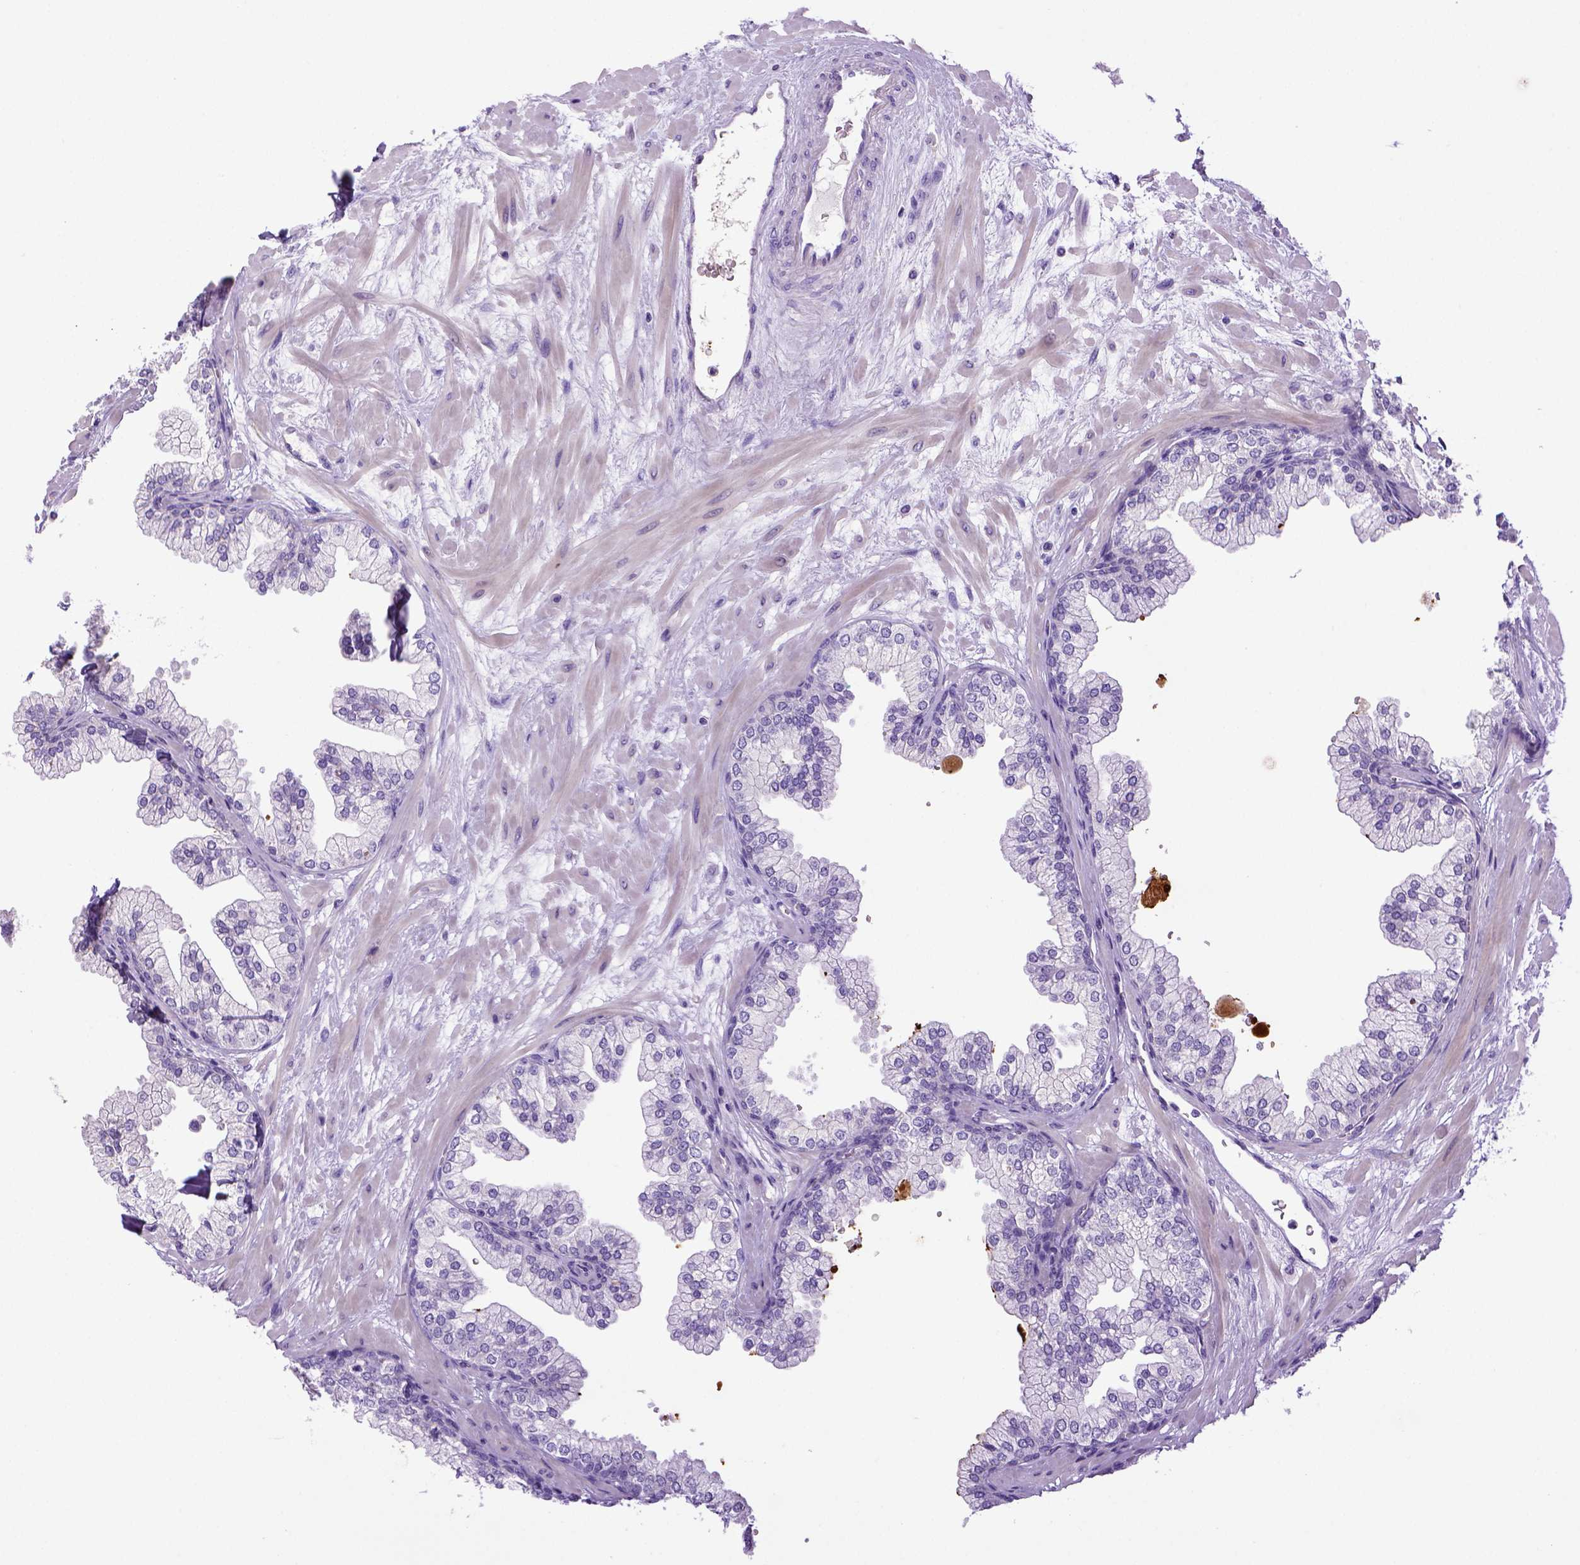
{"staining": {"intensity": "negative", "quantity": "none", "location": "none"}, "tissue": "prostate", "cell_type": "Glandular cells", "image_type": "normal", "snomed": [{"axis": "morphology", "description": "Normal tissue, NOS"}, {"axis": "topography", "description": "Prostate"}, {"axis": "topography", "description": "Peripheral nerve tissue"}], "caption": "The photomicrograph reveals no staining of glandular cells in unremarkable prostate. (DAB (3,3'-diaminobenzidine) IHC, high magnification).", "gene": "BAAT", "patient": {"sex": "male", "age": 61}}